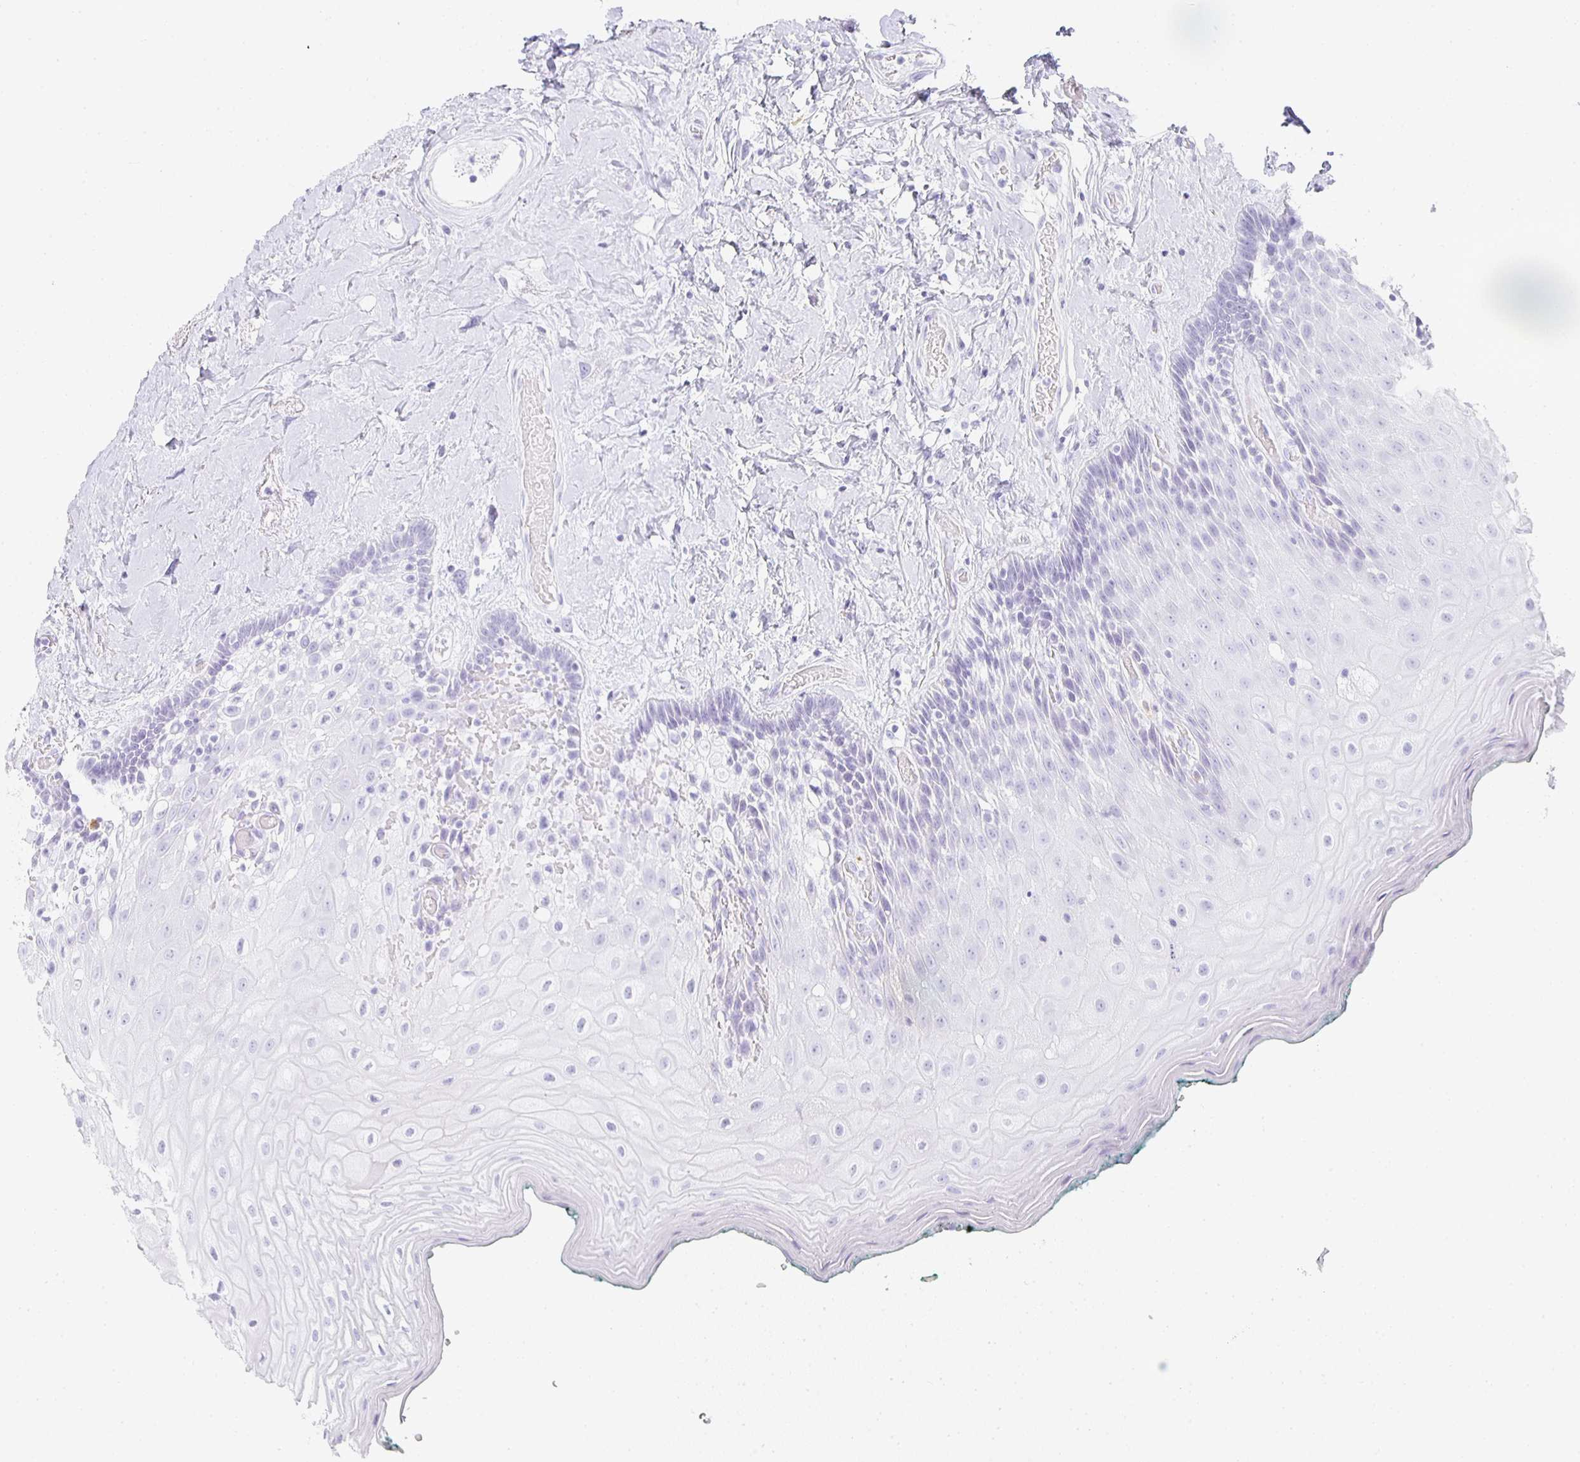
{"staining": {"intensity": "negative", "quantity": "none", "location": "none"}, "tissue": "oral mucosa", "cell_type": "Squamous epithelial cells", "image_type": "normal", "snomed": [{"axis": "morphology", "description": "Normal tissue, NOS"}, {"axis": "morphology", "description": "Squamous cell carcinoma, NOS"}, {"axis": "topography", "description": "Oral tissue"}, {"axis": "topography", "description": "Head-Neck"}], "caption": "High power microscopy histopathology image of an immunohistochemistry image of normal oral mucosa, revealing no significant positivity in squamous epithelial cells.", "gene": "TPSD1", "patient": {"sex": "male", "age": 64}}